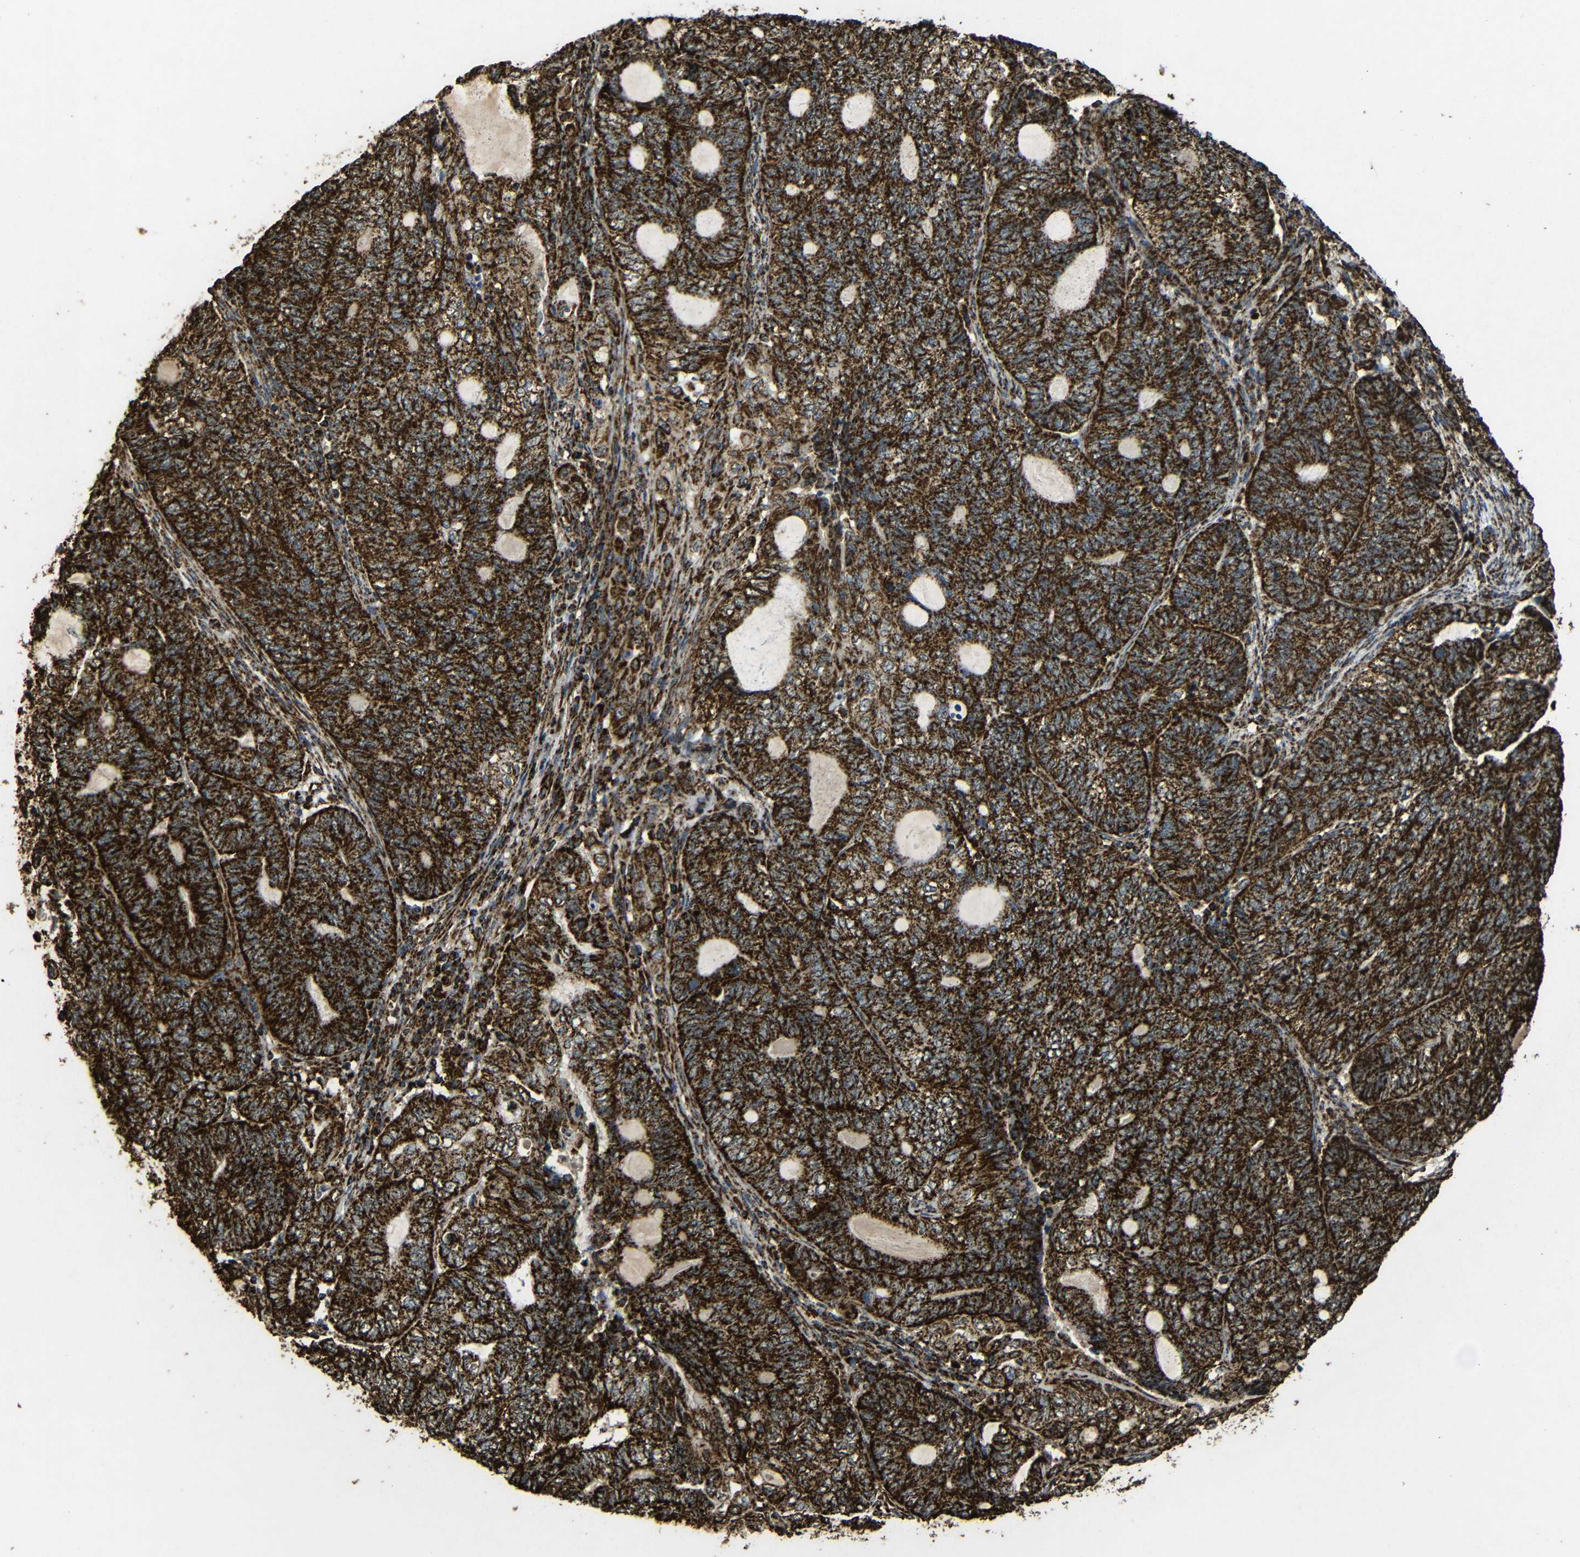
{"staining": {"intensity": "strong", "quantity": ">75%", "location": "cytoplasmic/membranous"}, "tissue": "endometrial cancer", "cell_type": "Tumor cells", "image_type": "cancer", "snomed": [{"axis": "morphology", "description": "Adenocarcinoma, NOS"}, {"axis": "topography", "description": "Uterus"}, {"axis": "topography", "description": "Endometrium"}], "caption": "This photomicrograph shows IHC staining of endometrial cancer (adenocarcinoma), with high strong cytoplasmic/membranous positivity in approximately >75% of tumor cells.", "gene": "ATP5F1A", "patient": {"sex": "female", "age": 70}}